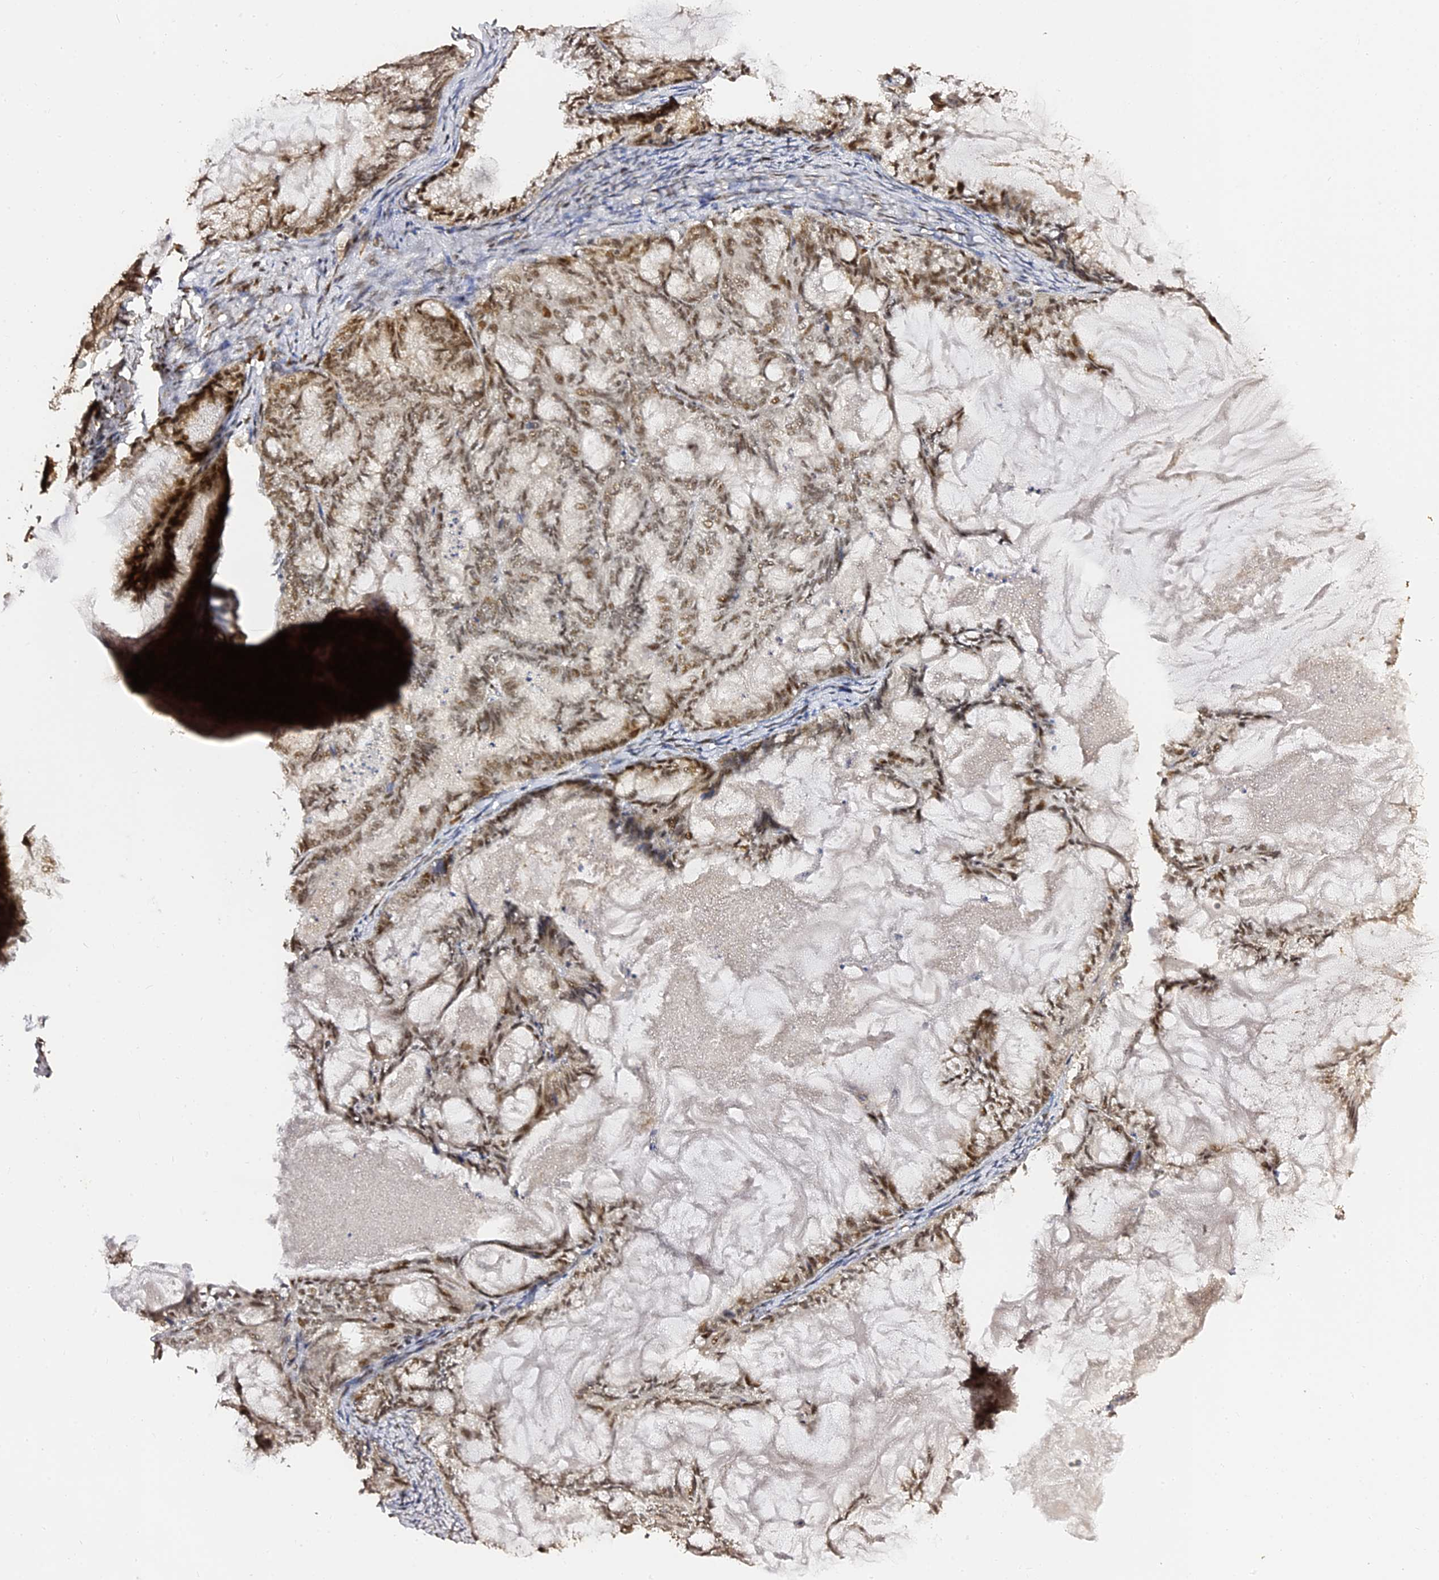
{"staining": {"intensity": "moderate", "quantity": ">75%", "location": "nuclear"}, "tissue": "endometrial cancer", "cell_type": "Tumor cells", "image_type": "cancer", "snomed": [{"axis": "morphology", "description": "Adenocarcinoma, NOS"}, {"axis": "topography", "description": "Endometrium"}], "caption": "High-magnification brightfield microscopy of endometrial adenocarcinoma stained with DAB (brown) and counterstained with hematoxylin (blue). tumor cells exhibit moderate nuclear expression is appreciated in approximately>75% of cells. (Brightfield microscopy of DAB IHC at high magnification).", "gene": "MCRS1", "patient": {"sex": "female", "age": 86}}